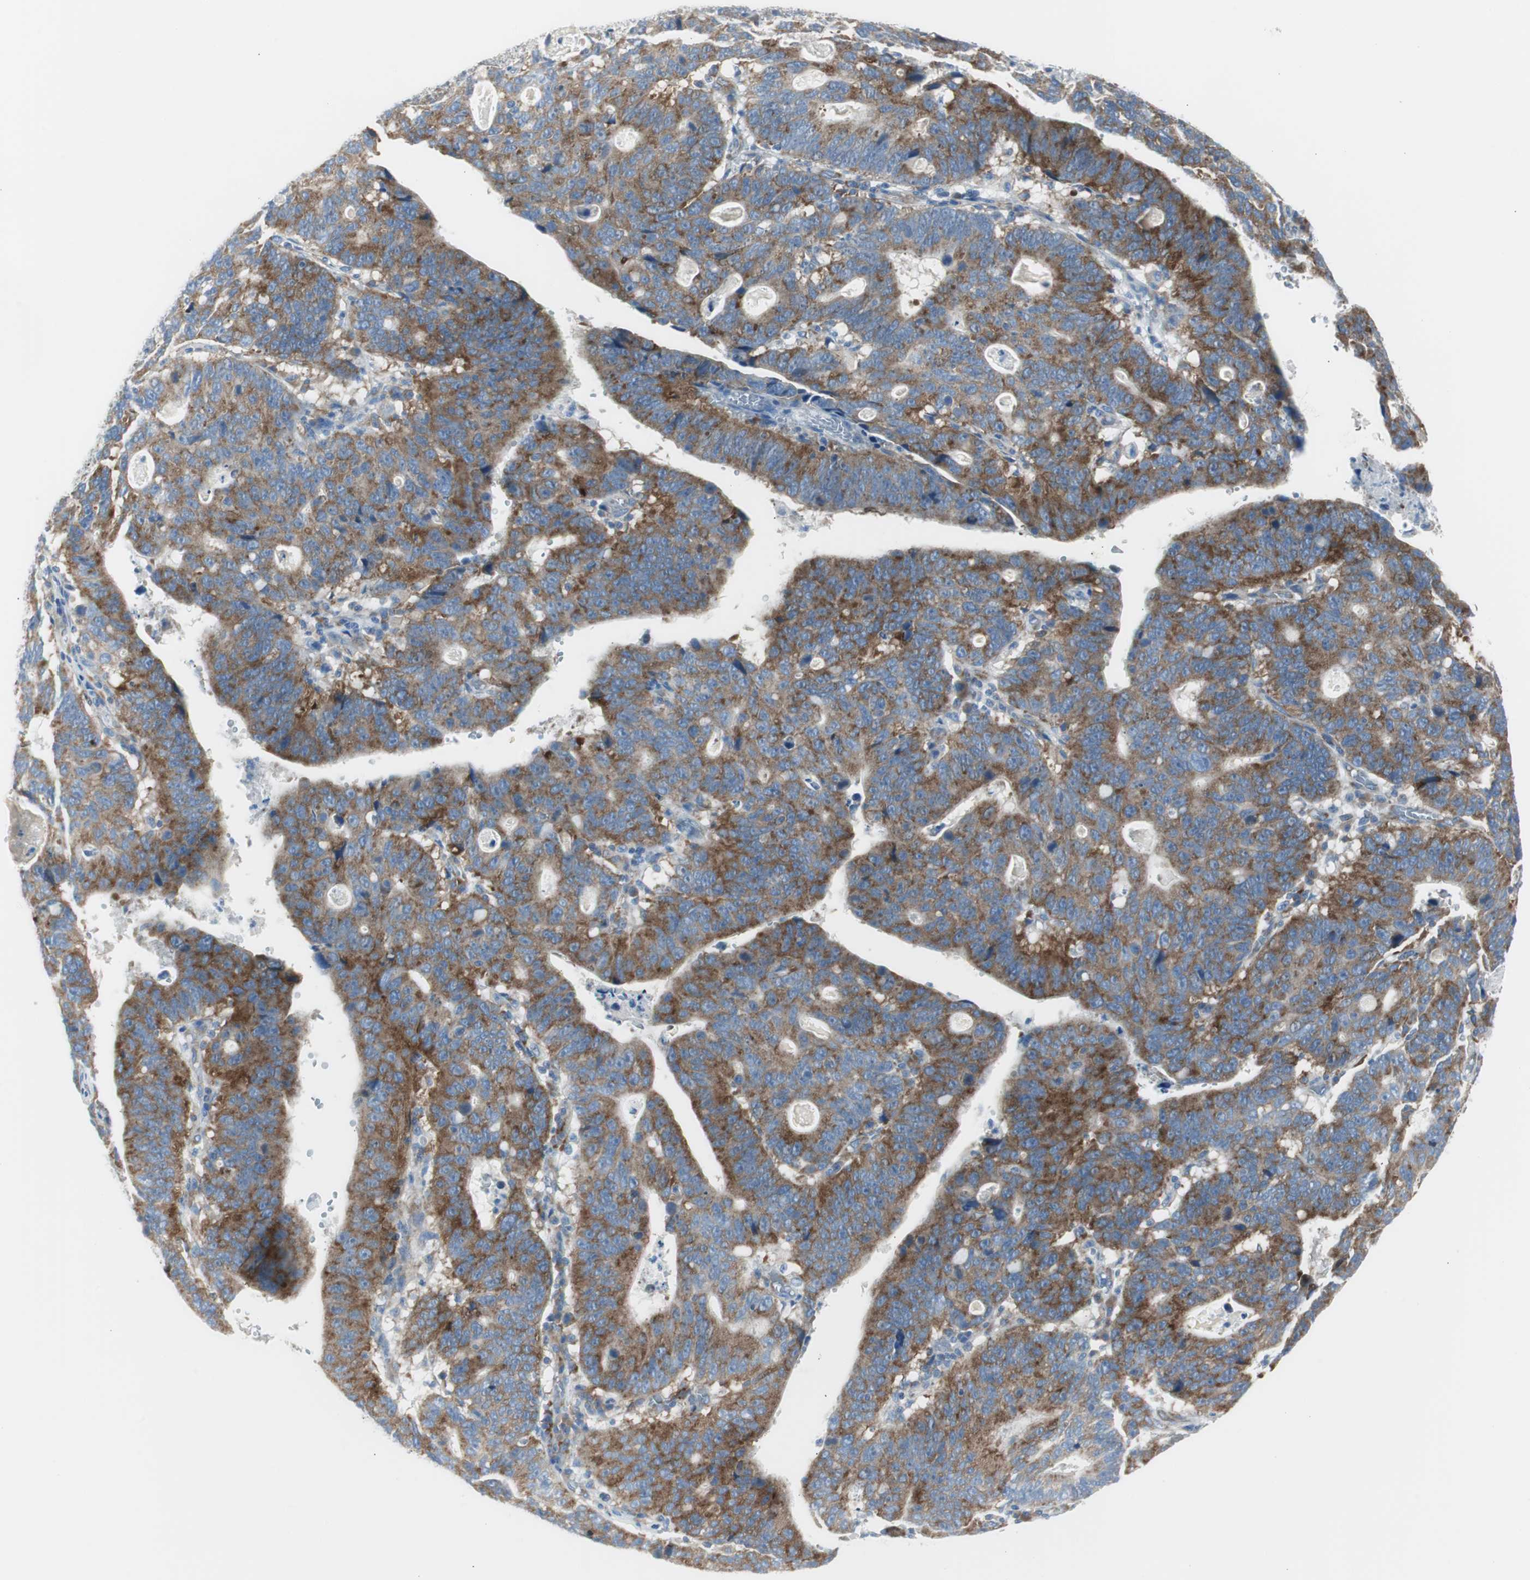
{"staining": {"intensity": "strong", "quantity": ">75%", "location": "cytoplasmic/membranous"}, "tissue": "stomach cancer", "cell_type": "Tumor cells", "image_type": "cancer", "snomed": [{"axis": "morphology", "description": "Adenocarcinoma, NOS"}, {"axis": "topography", "description": "Stomach"}], "caption": "Protein analysis of stomach adenocarcinoma tissue exhibits strong cytoplasmic/membranous positivity in approximately >75% of tumor cells.", "gene": "RPS12", "patient": {"sex": "male", "age": 59}}